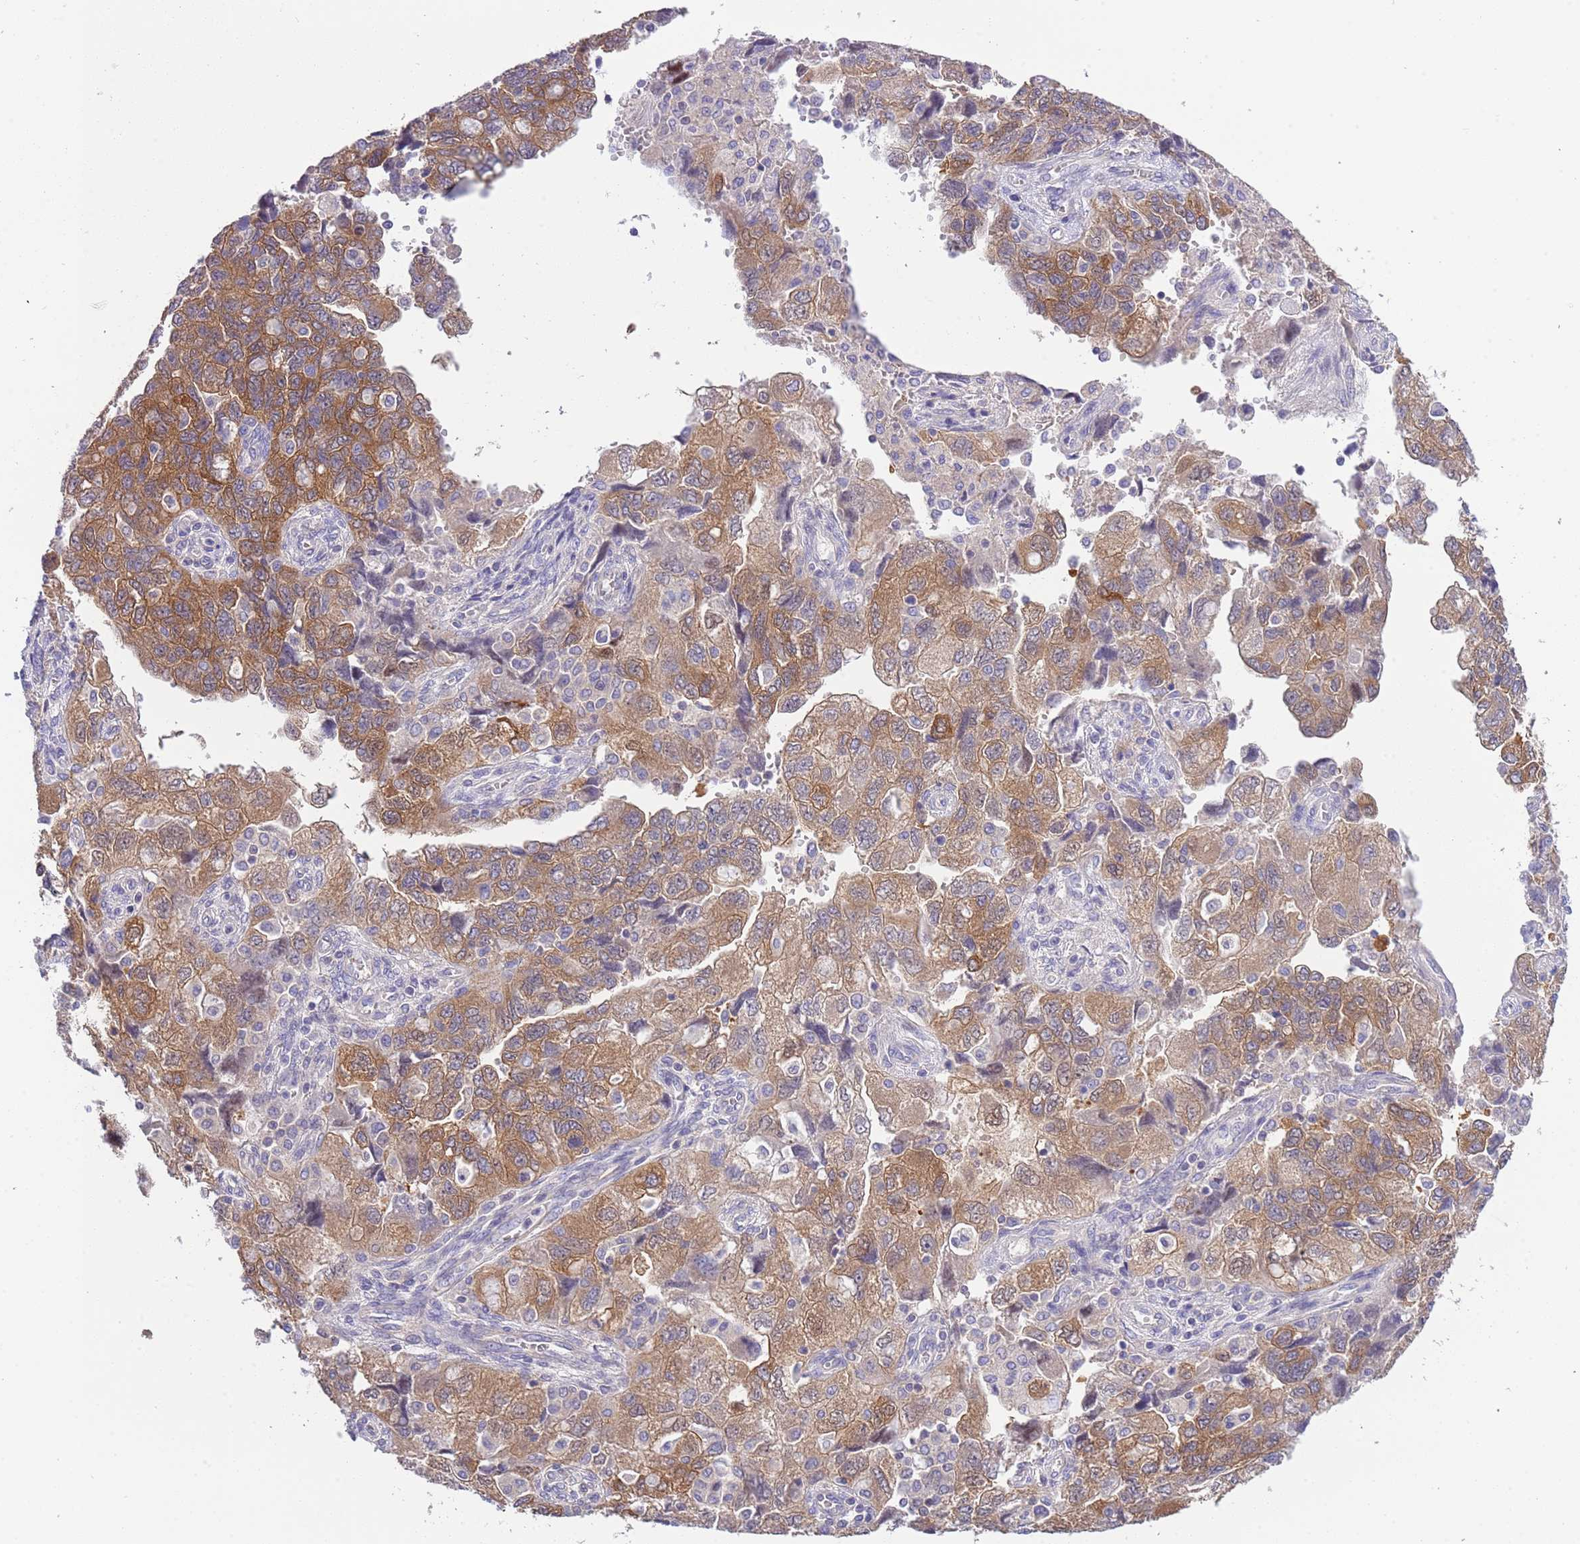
{"staining": {"intensity": "moderate", "quantity": ">75%", "location": "cytoplasmic/membranous"}, "tissue": "ovarian cancer", "cell_type": "Tumor cells", "image_type": "cancer", "snomed": [{"axis": "morphology", "description": "Carcinoma, NOS"}, {"axis": "morphology", "description": "Cystadenocarcinoma, serous, NOS"}, {"axis": "topography", "description": "Ovary"}], "caption": "A brown stain labels moderate cytoplasmic/membranous expression of a protein in human ovarian cancer (serous cystadenocarcinoma) tumor cells.", "gene": "STIP1", "patient": {"sex": "female", "age": 69}}